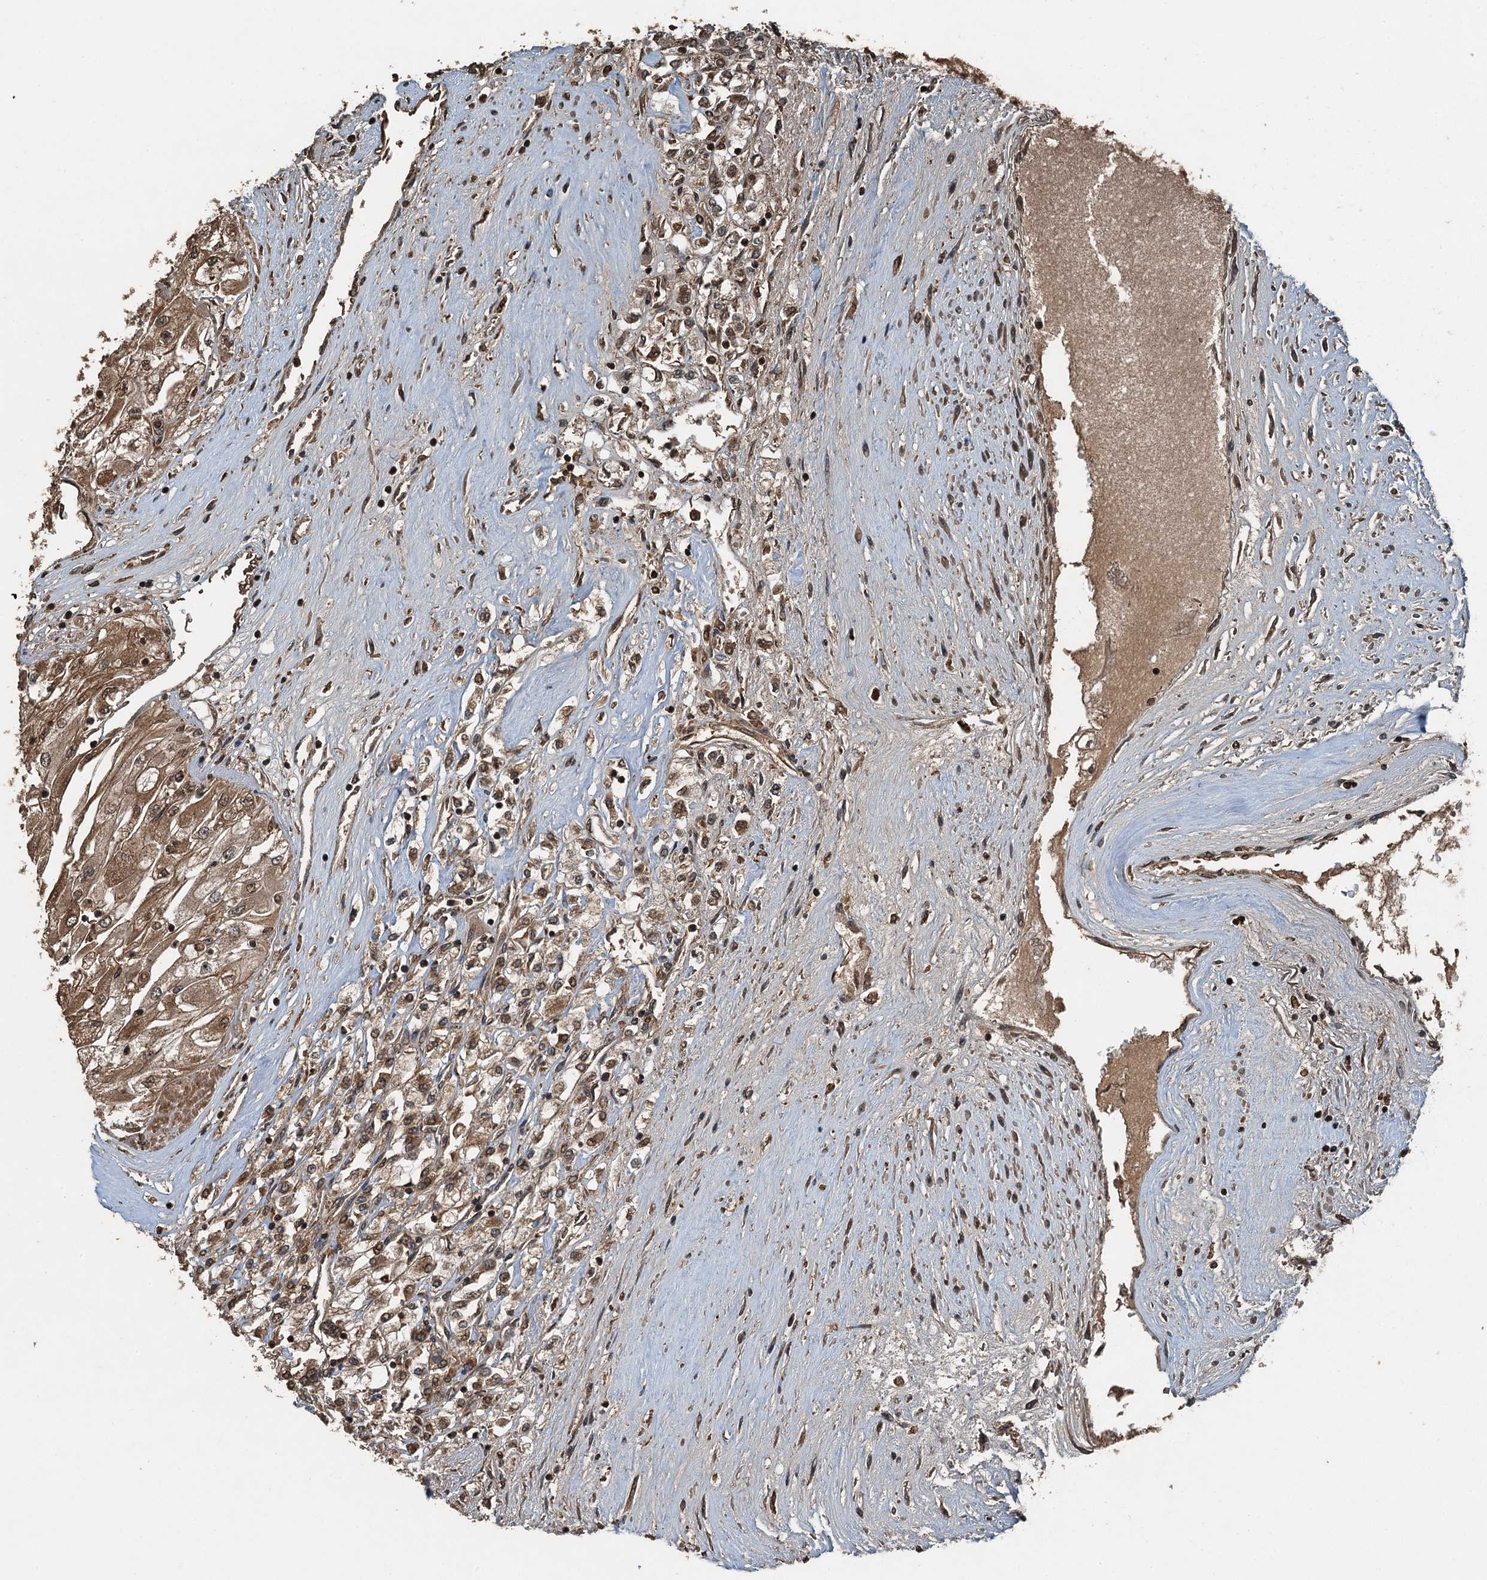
{"staining": {"intensity": "moderate", "quantity": ">75%", "location": "cytoplasmic/membranous,nuclear"}, "tissue": "renal cancer", "cell_type": "Tumor cells", "image_type": "cancer", "snomed": [{"axis": "morphology", "description": "Adenocarcinoma, NOS"}, {"axis": "topography", "description": "Kidney"}], "caption": "IHC photomicrograph of neoplastic tissue: human adenocarcinoma (renal) stained using immunohistochemistry (IHC) shows medium levels of moderate protein expression localized specifically in the cytoplasmic/membranous and nuclear of tumor cells, appearing as a cytoplasmic/membranous and nuclear brown color.", "gene": "TCTN1", "patient": {"sex": "male", "age": 80}}